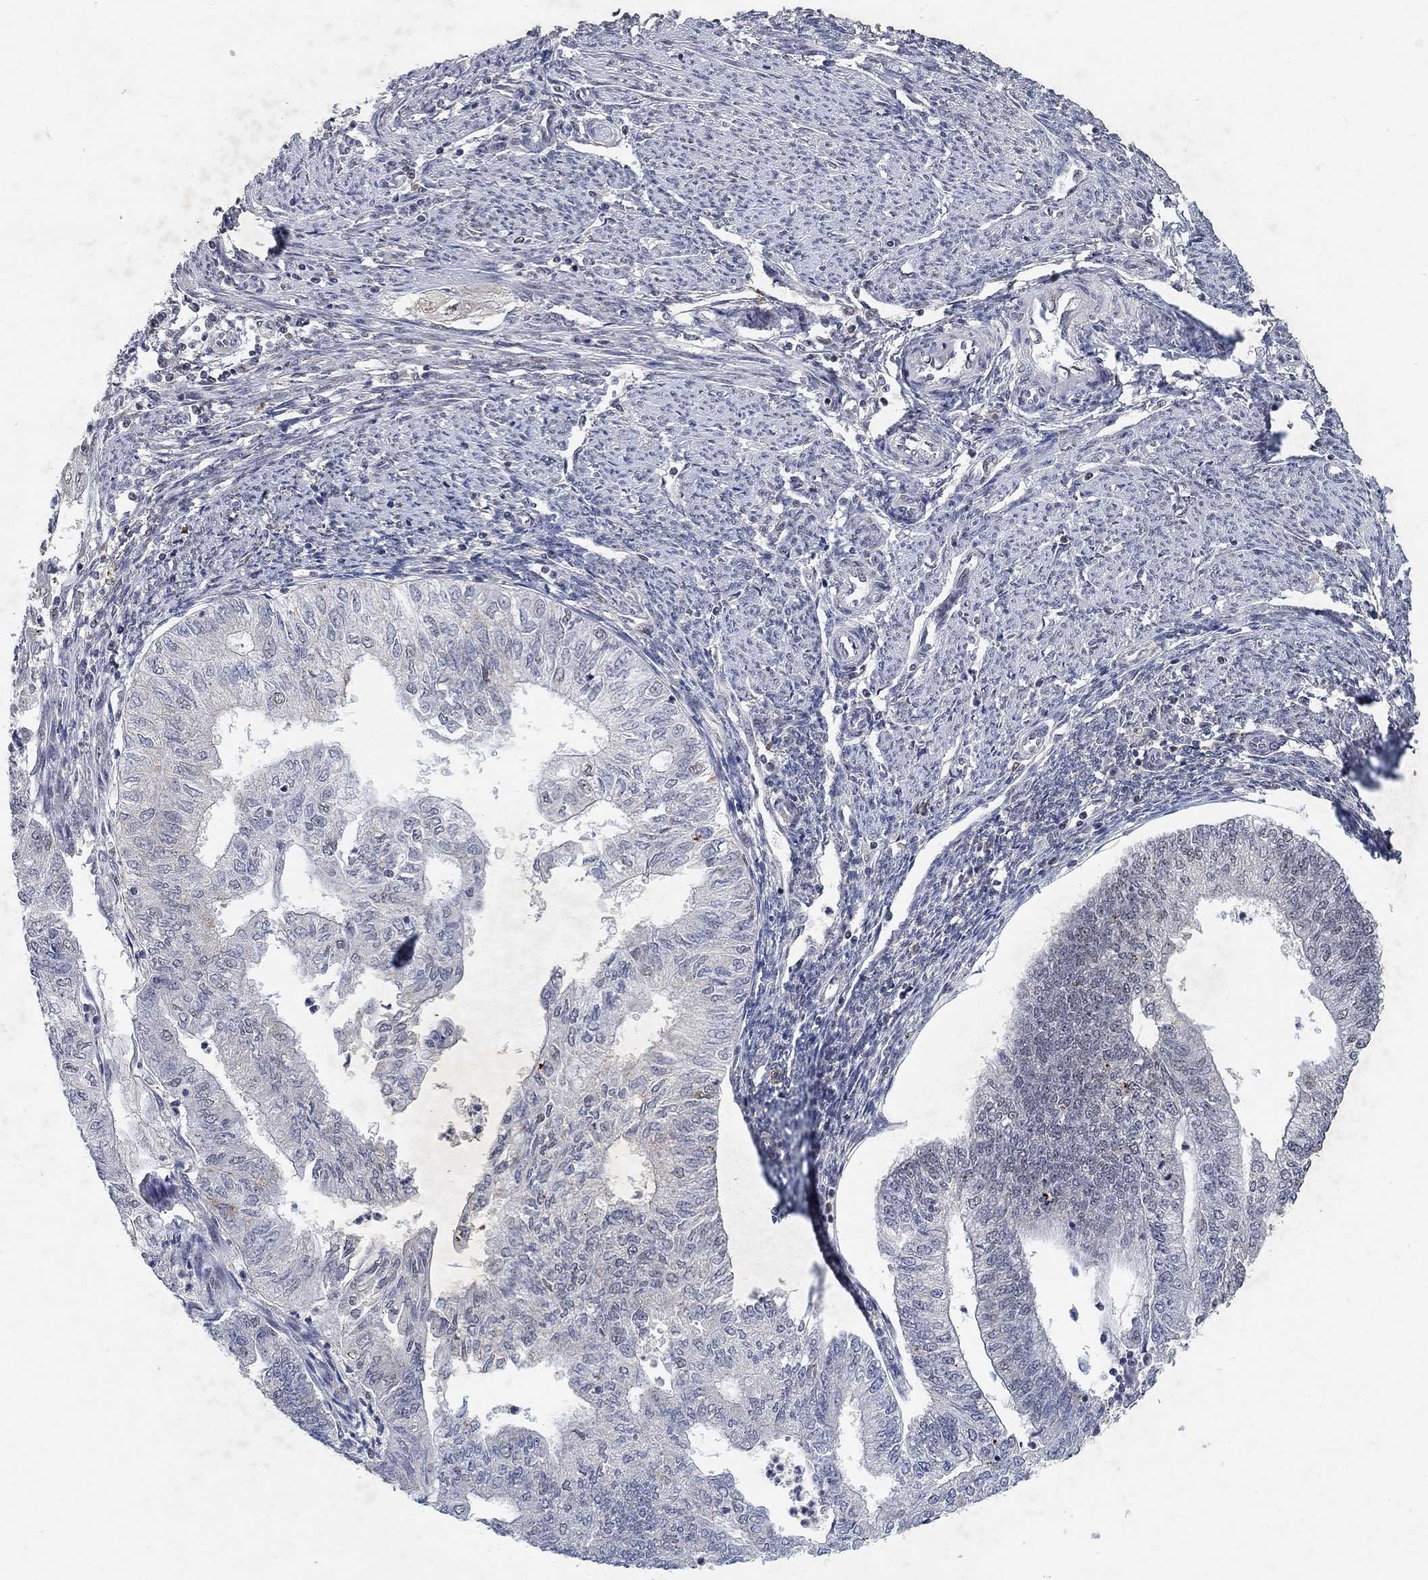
{"staining": {"intensity": "negative", "quantity": "none", "location": "none"}, "tissue": "endometrial cancer", "cell_type": "Tumor cells", "image_type": "cancer", "snomed": [{"axis": "morphology", "description": "Adenocarcinoma, NOS"}, {"axis": "topography", "description": "Endometrium"}], "caption": "Endometrial cancer was stained to show a protein in brown. There is no significant staining in tumor cells.", "gene": "THAP8", "patient": {"sex": "female", "age": 59}}